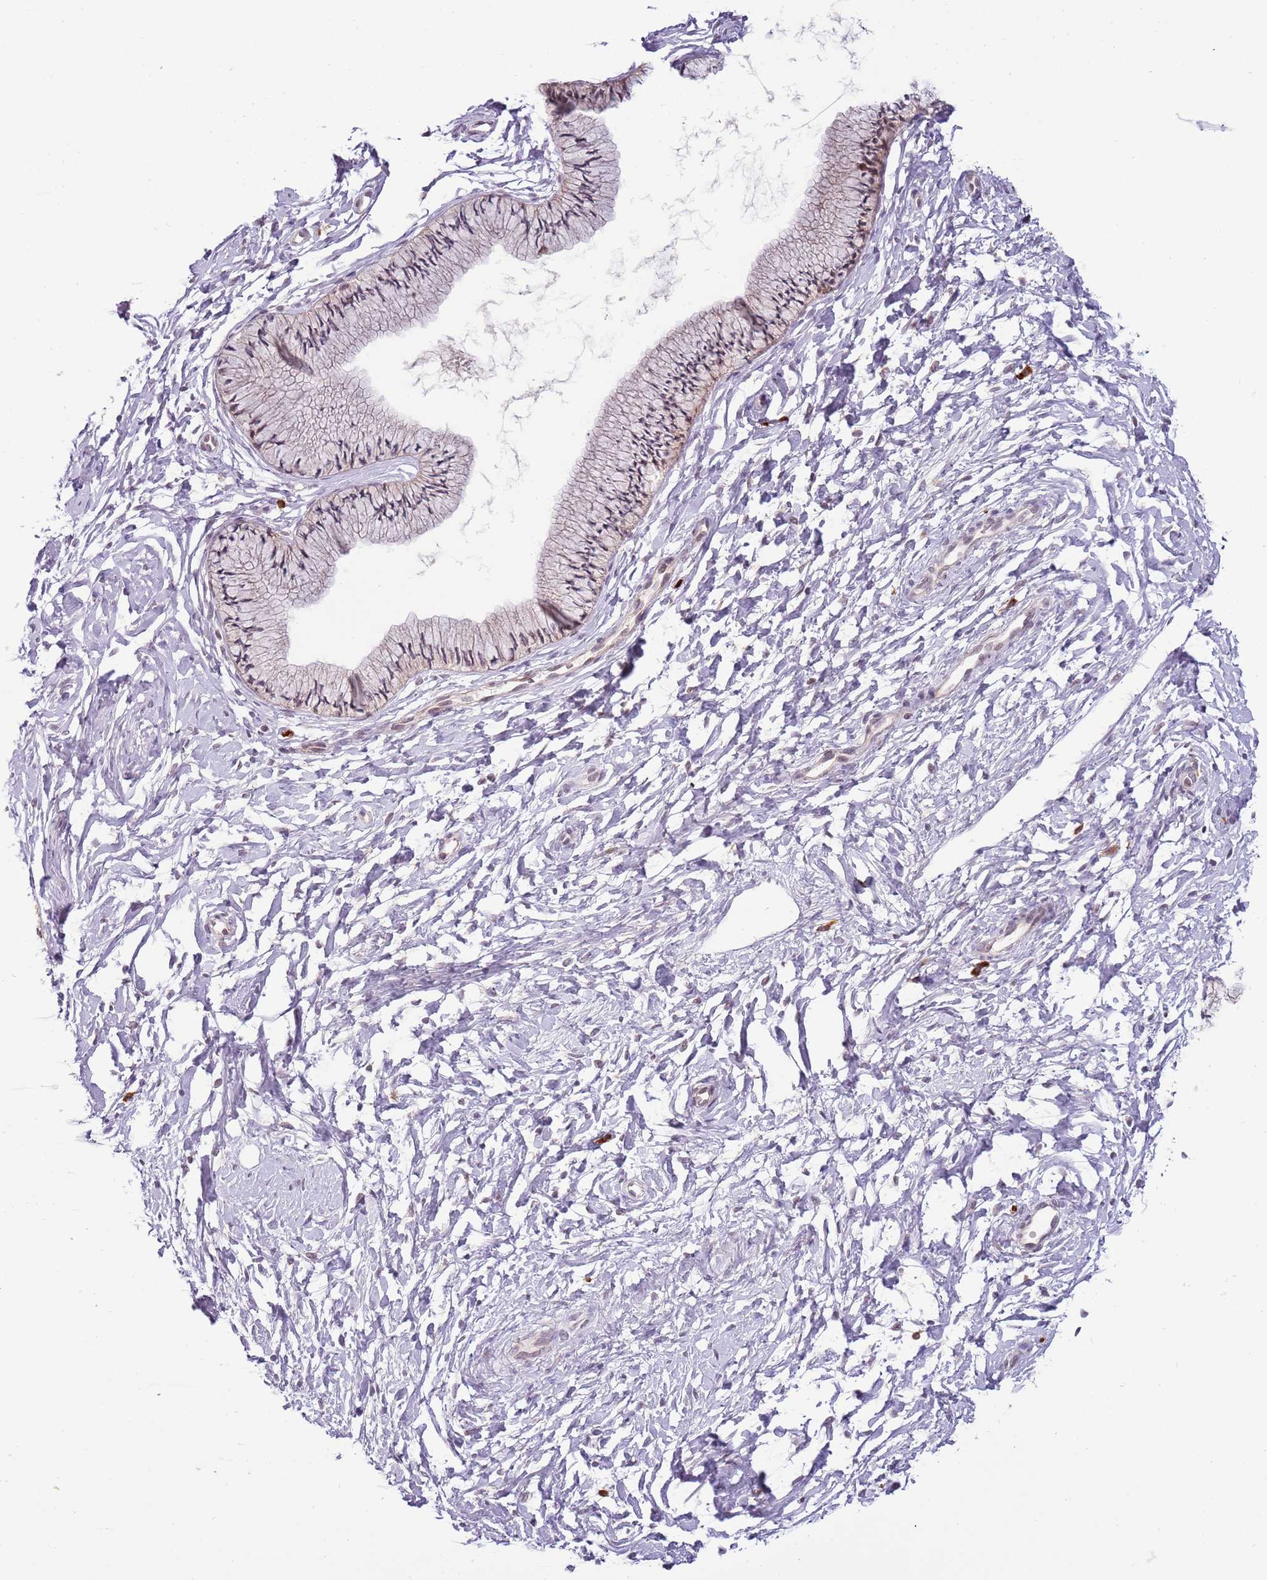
{"staining": {"intensity": "weak", "quantity": "25%-75%", "location": "nuclear"}, "tissue": "cervix", "cell_type": "Glandular cells", "image_type": "normal", "snomed": [{"axis": "morphology", "description": "Normal tissue, NOS"}, {"axis": "topography", "description": "Cervix"}], "caption": "An IHC image of unremarkable tissue is shown. Protein staining in brown shows weak nuclear positivity in cervix within glandular cells. (DAB (3,3'-diaminobenzidine) IHC, brown staining for protein, blue staining for nuclei).", "gene": "FAM120AOS", "patient": {"sex": "female", "age": 33}}